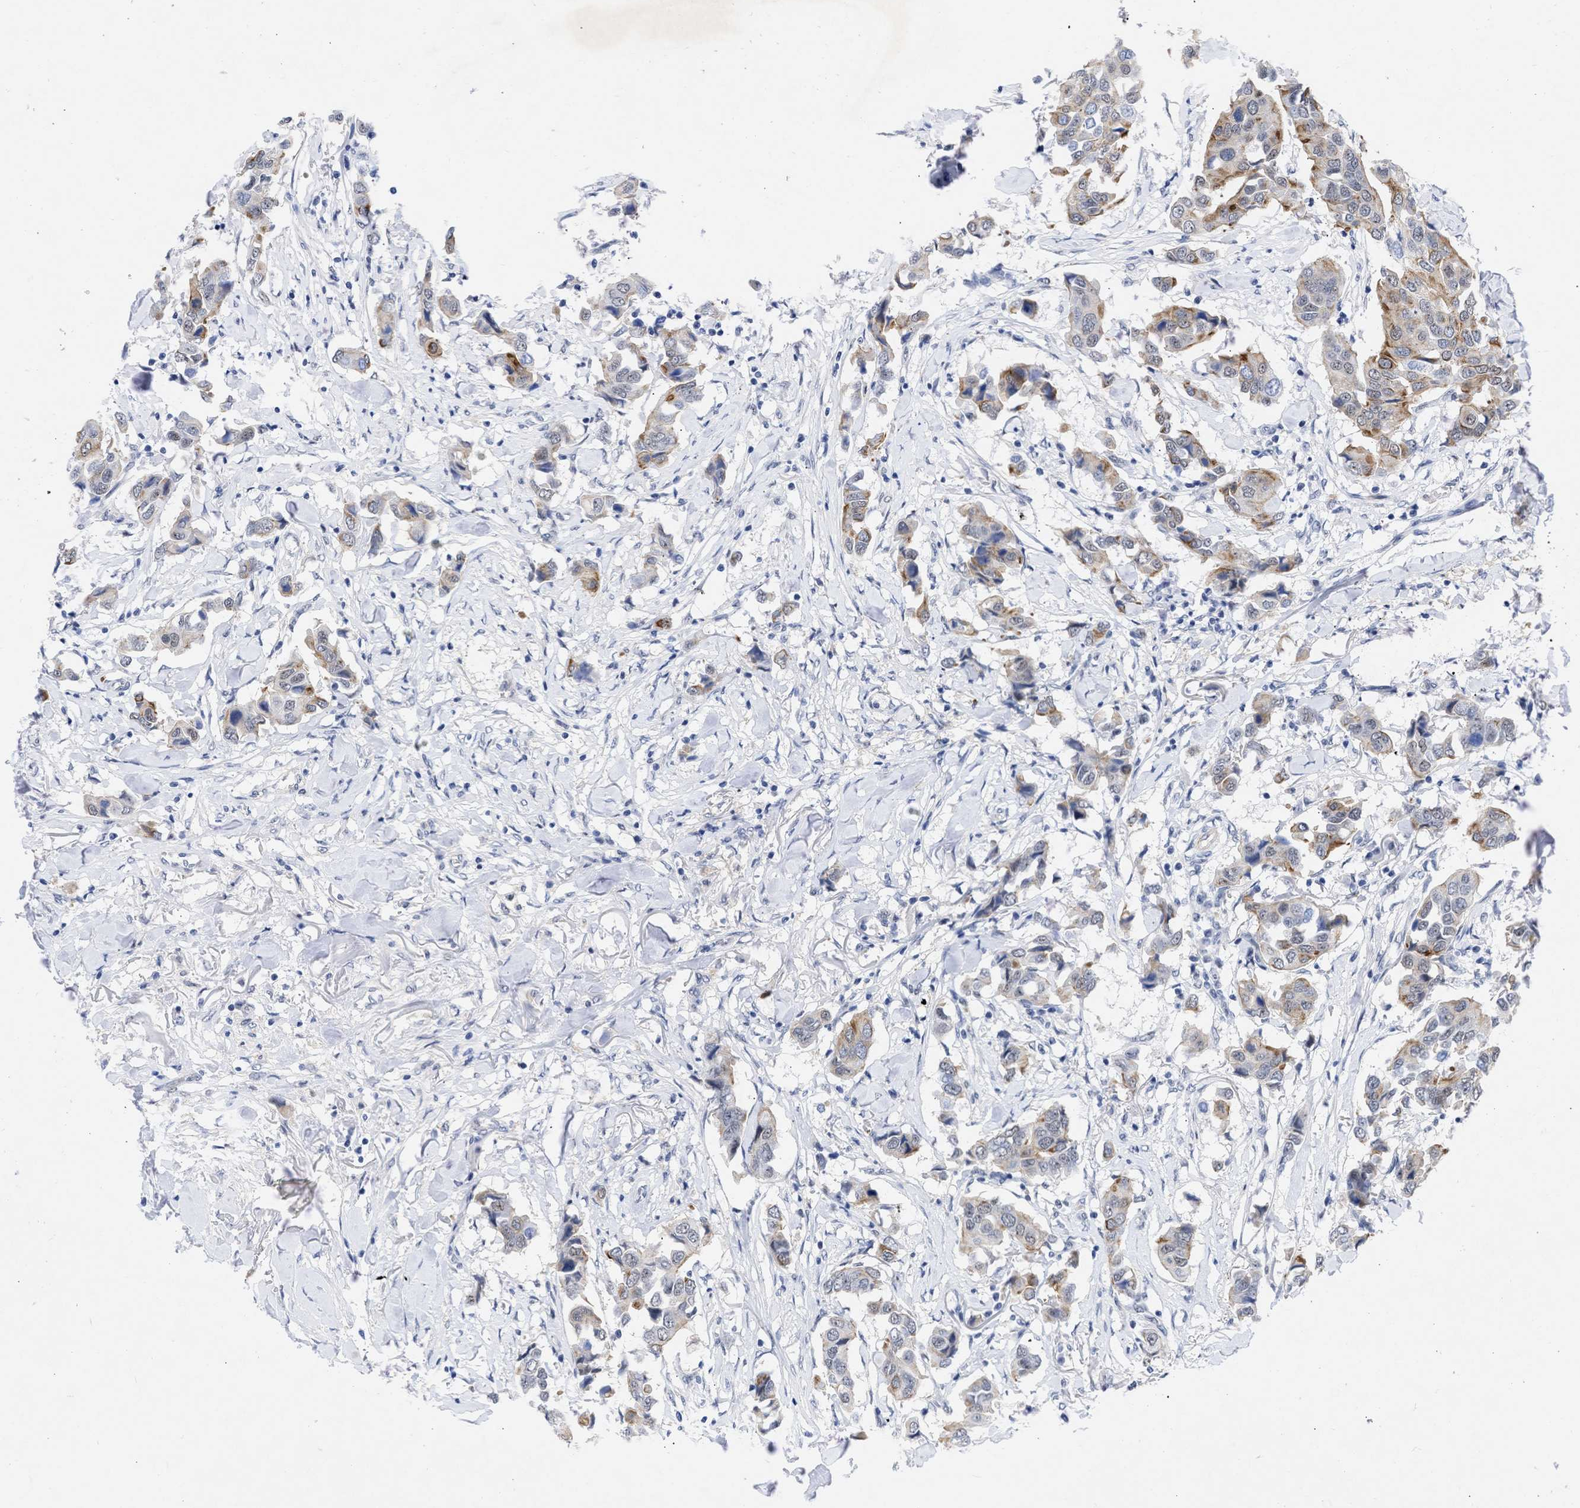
{"staining": {"intensity": "moderate", "quantity": "25%-75%", "location": "cytoplasmic/membranous"}, "tissue": "breast cancer", "cell_type": "Tumor cells", "image_type": "cancer", "snomed": [{"axis": "morphology", "description": "Duct carcinoma"}, {"axis": "topography", "description": "Breast"}], "caption": "The image shows staining of breast cancer (intraductal carcinoma), revealing moderate cytoplasmic/membranous protein staining (brown color) within tumor cells. (Brightfield microscopy of DAB IHC at high magnification).", "gene": "DDX41", "patient": {"sex": "female", "age": 80}}